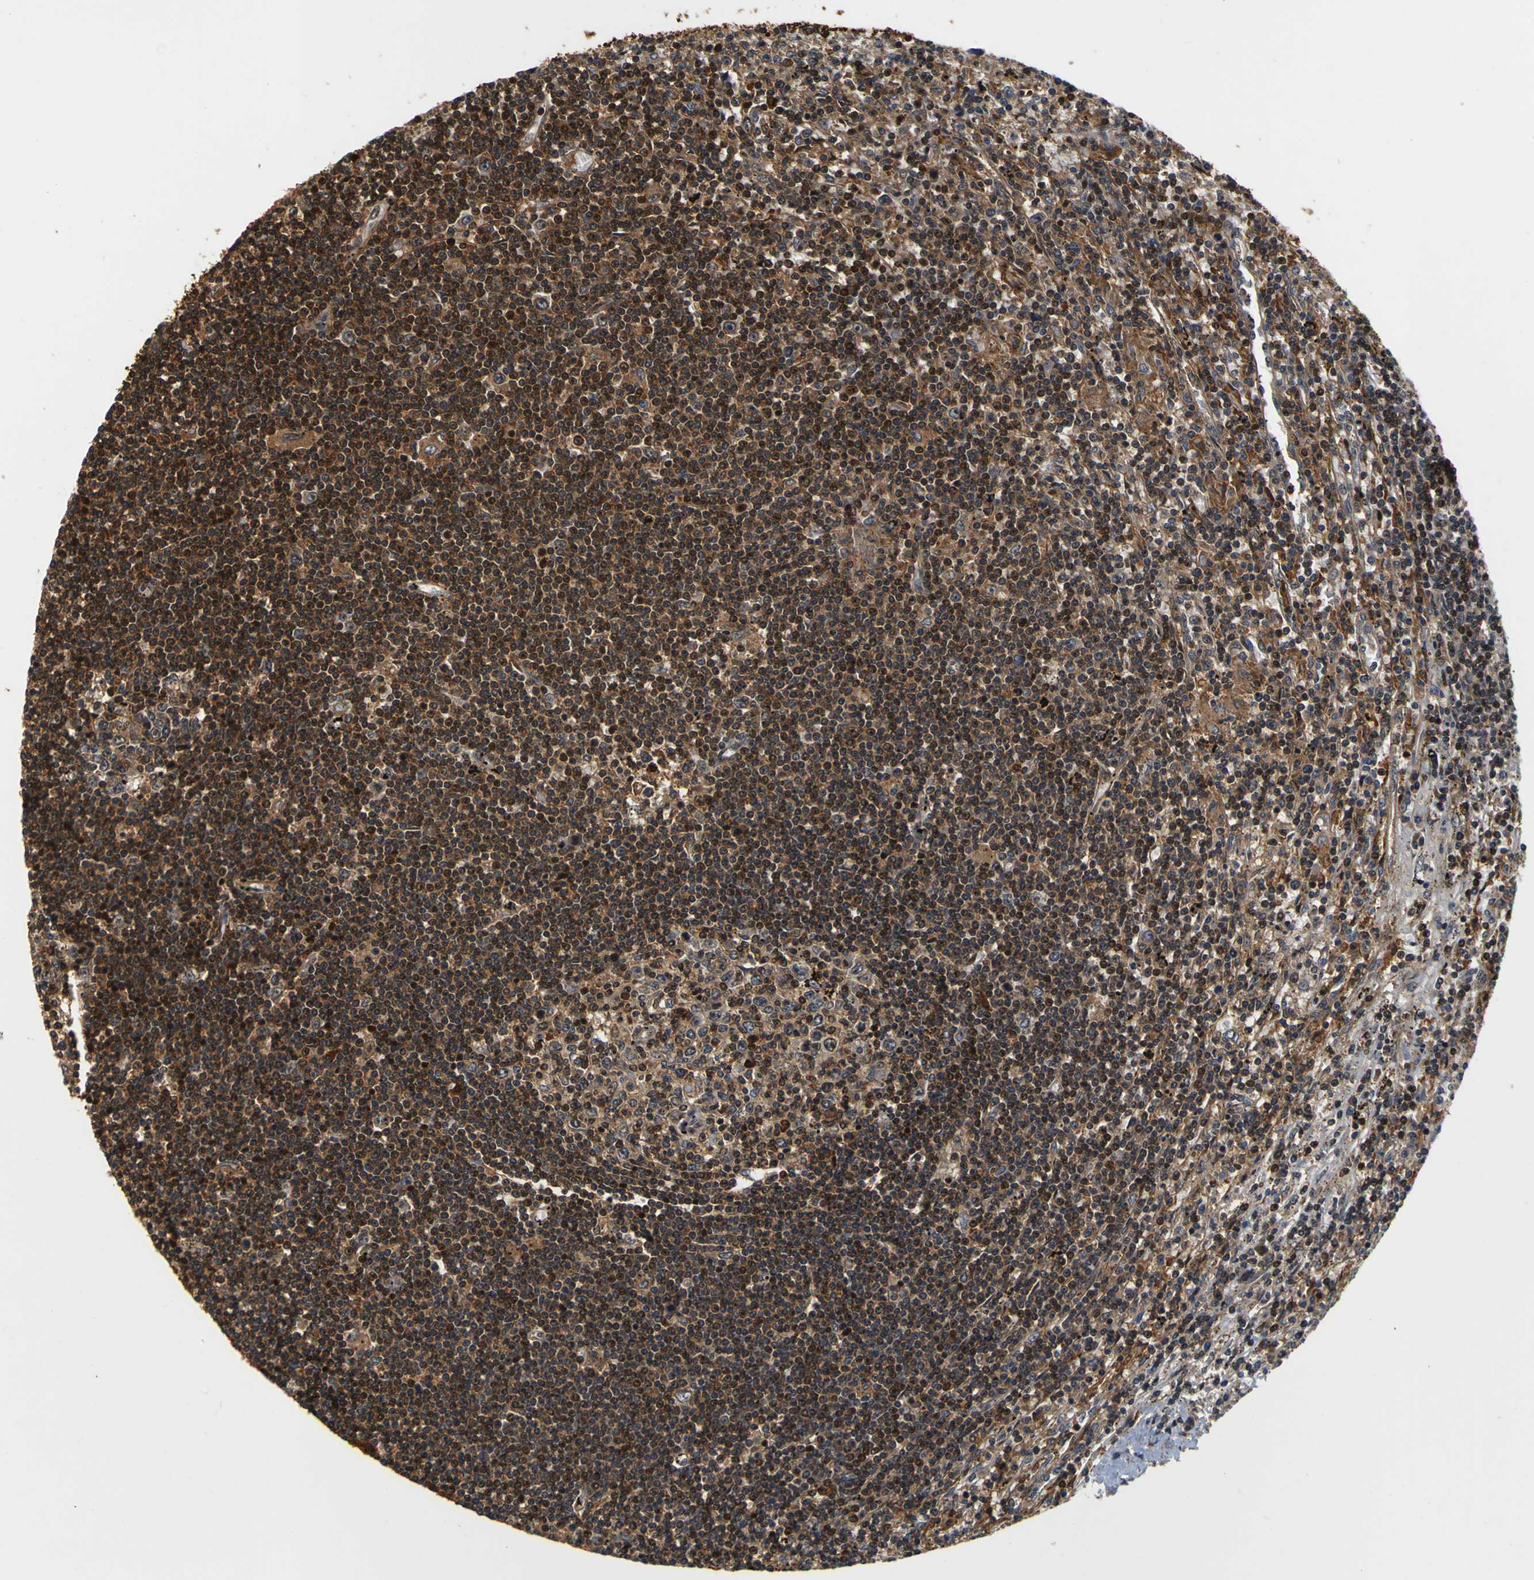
{"staining": {"intensity": "strong", "quantity": ">75%", "location": "cytoplasmic/membranous,nuclear"}, "tissue": "lymphoma", "cell_type": "Tumor cells", "image_type": "cancer", "snomed": [{"axis": "morphology", "description": "Malignant lymphoma, non-Hodgkin's type, Low grade"}, {"axis": "topography", "description": "Spleen"}], "caption": "There is high levels of strong cytoplasmic/membranous and nuclear positivity in tumor cells of lymphoma, as demonstrated by immunohistochemical staining (brown color).", "gene": "LRP4", "patient": {"sex": "male", "age": 76}}